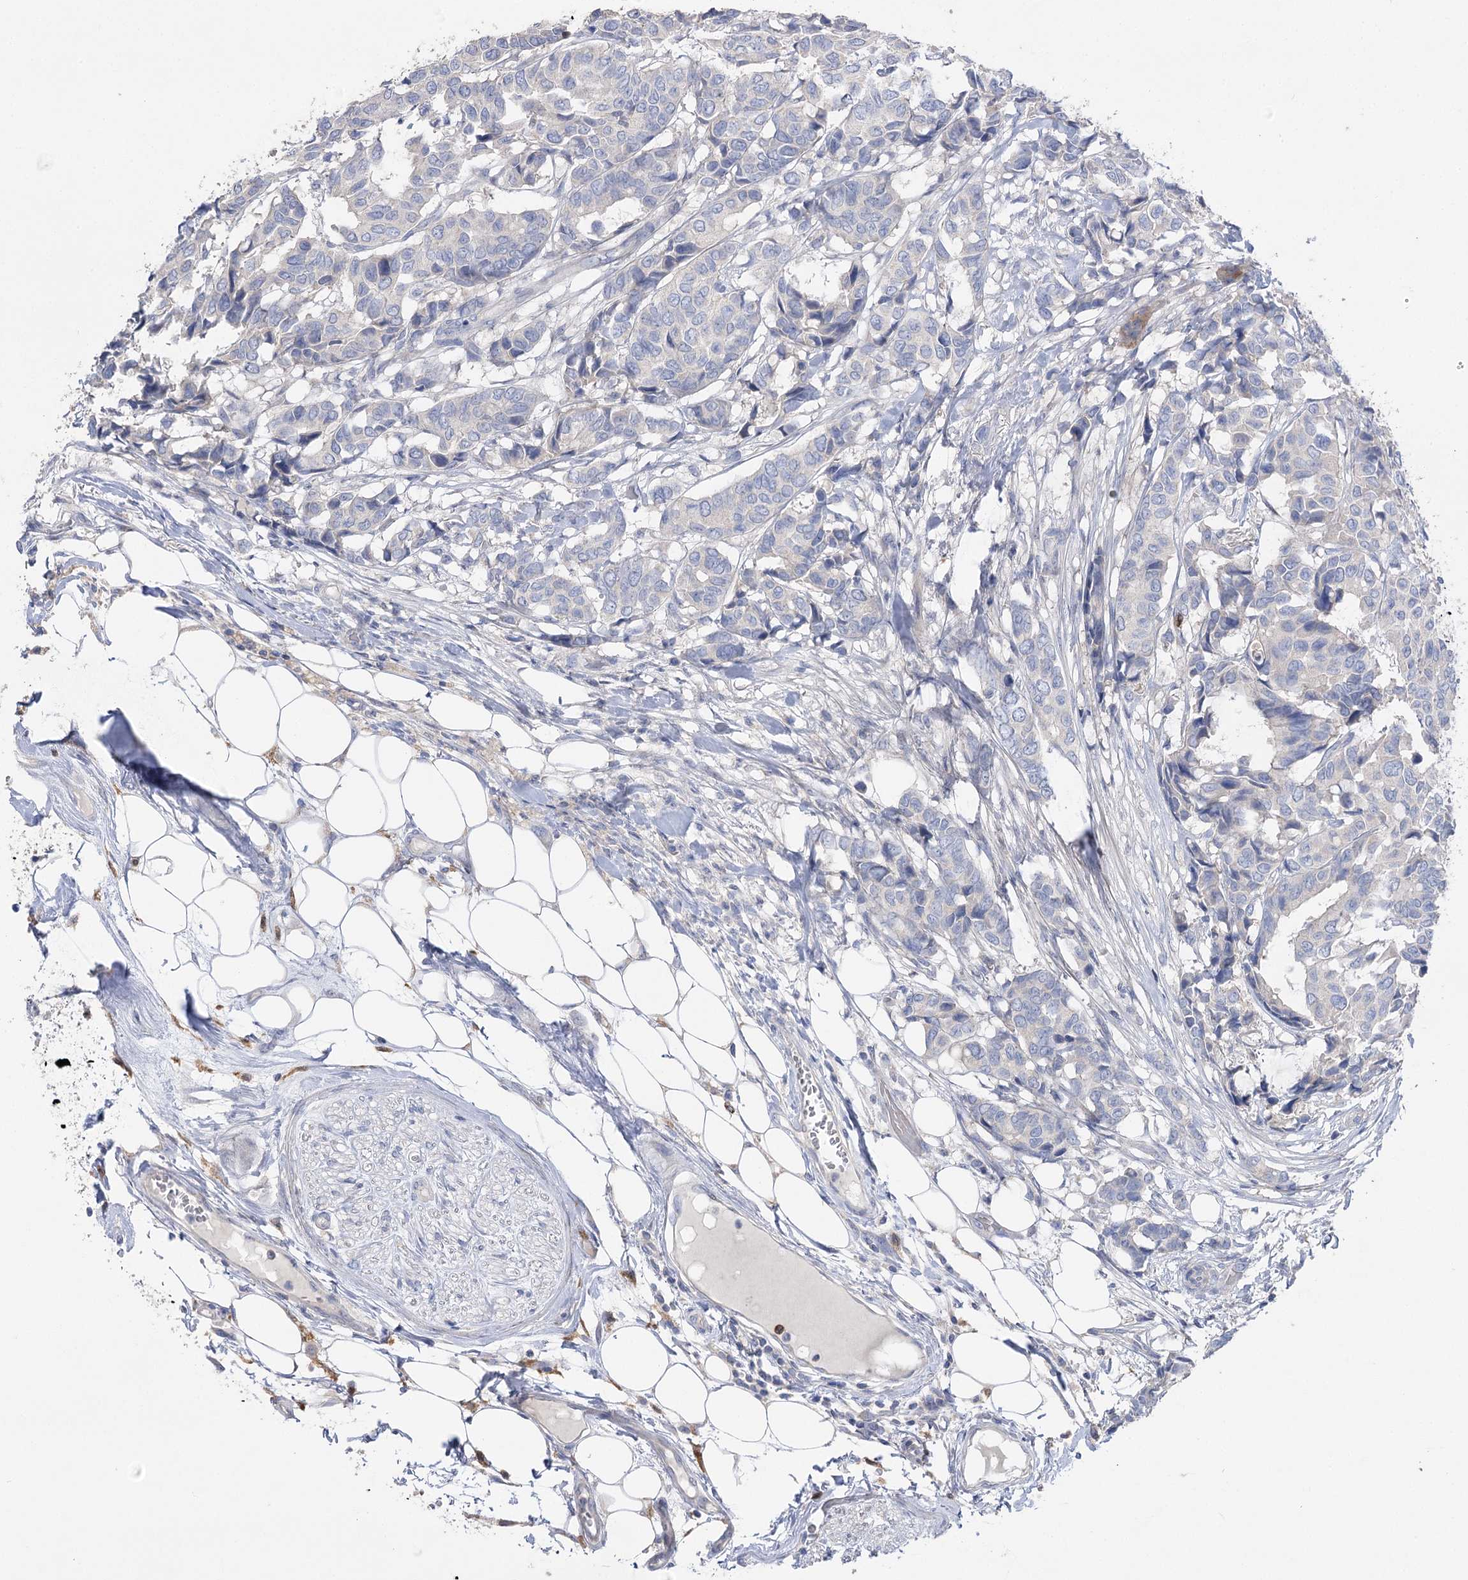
{"staining": {"intensity": "negative", "quantity": "none", "location": "none"}, "tissue": "breast cancer", "cell_type": "Tumor cells", "image_type": "cancer", "snomed": [{"axis": "morphology", "description": "Duct carcinoma"}, {"axis": "topography", "description": "Breast"}], "caption": "Tumor cells are negative for brown protein staining in invasive ductal carcinoma (breast).", "gene": "NRAP", "patient": {"sex": "female", "age": 87}}